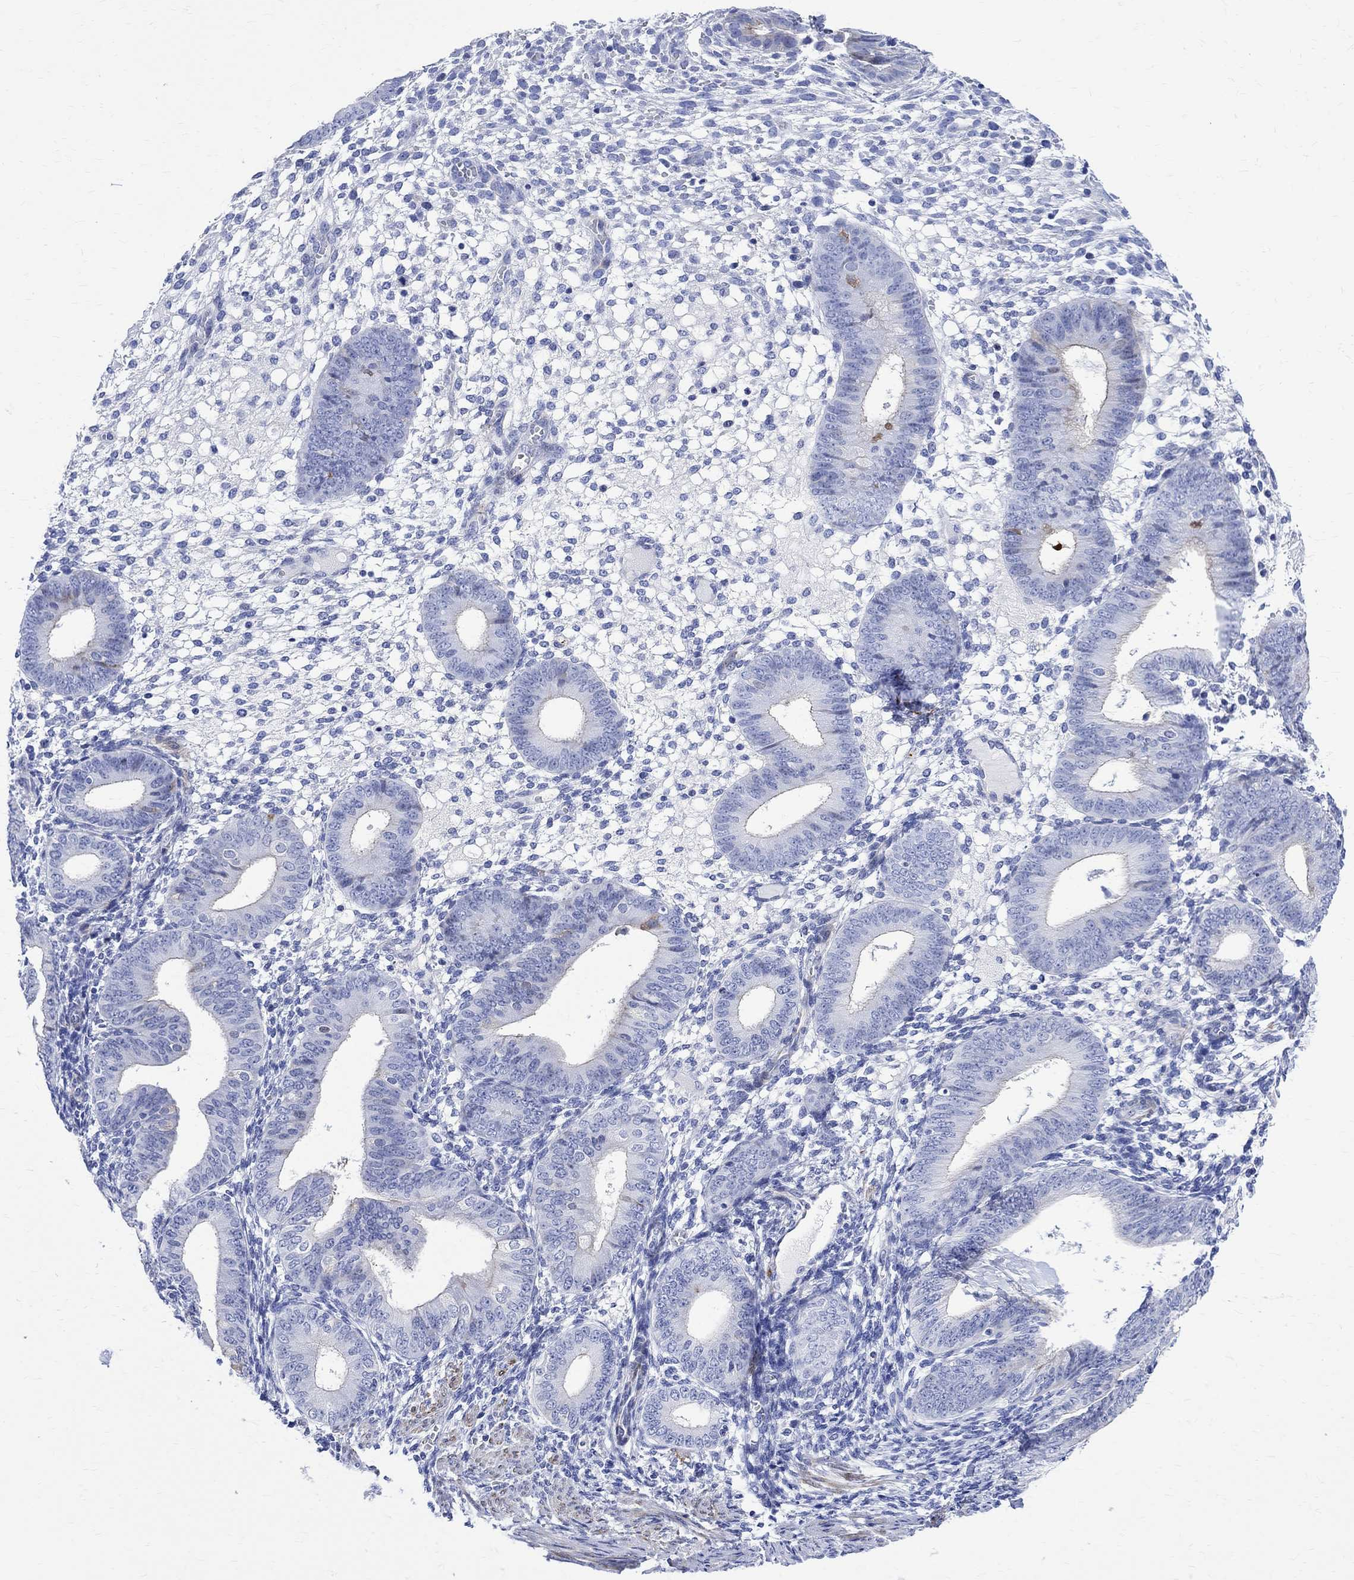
{"staining": {"intensity": "negative", "quantity": "none", "location": "none"}, "tissue": "endometrium", "cell_type": "Cells in endometrial stroma", "image_type": "normal", "snomed": [{"axis": "morphology", "description": "Normal tissue, NOS"}, {"axis": "topography", "description": "Endometrium"}], "caption": "This is a photomicrograph of immunohistochemistry (IHC) staining of benign endometrium, which shows no expression in cells in endometrial stroma.", "gene": "PARVB", "patient": {"sex": "female", "age": 39}}